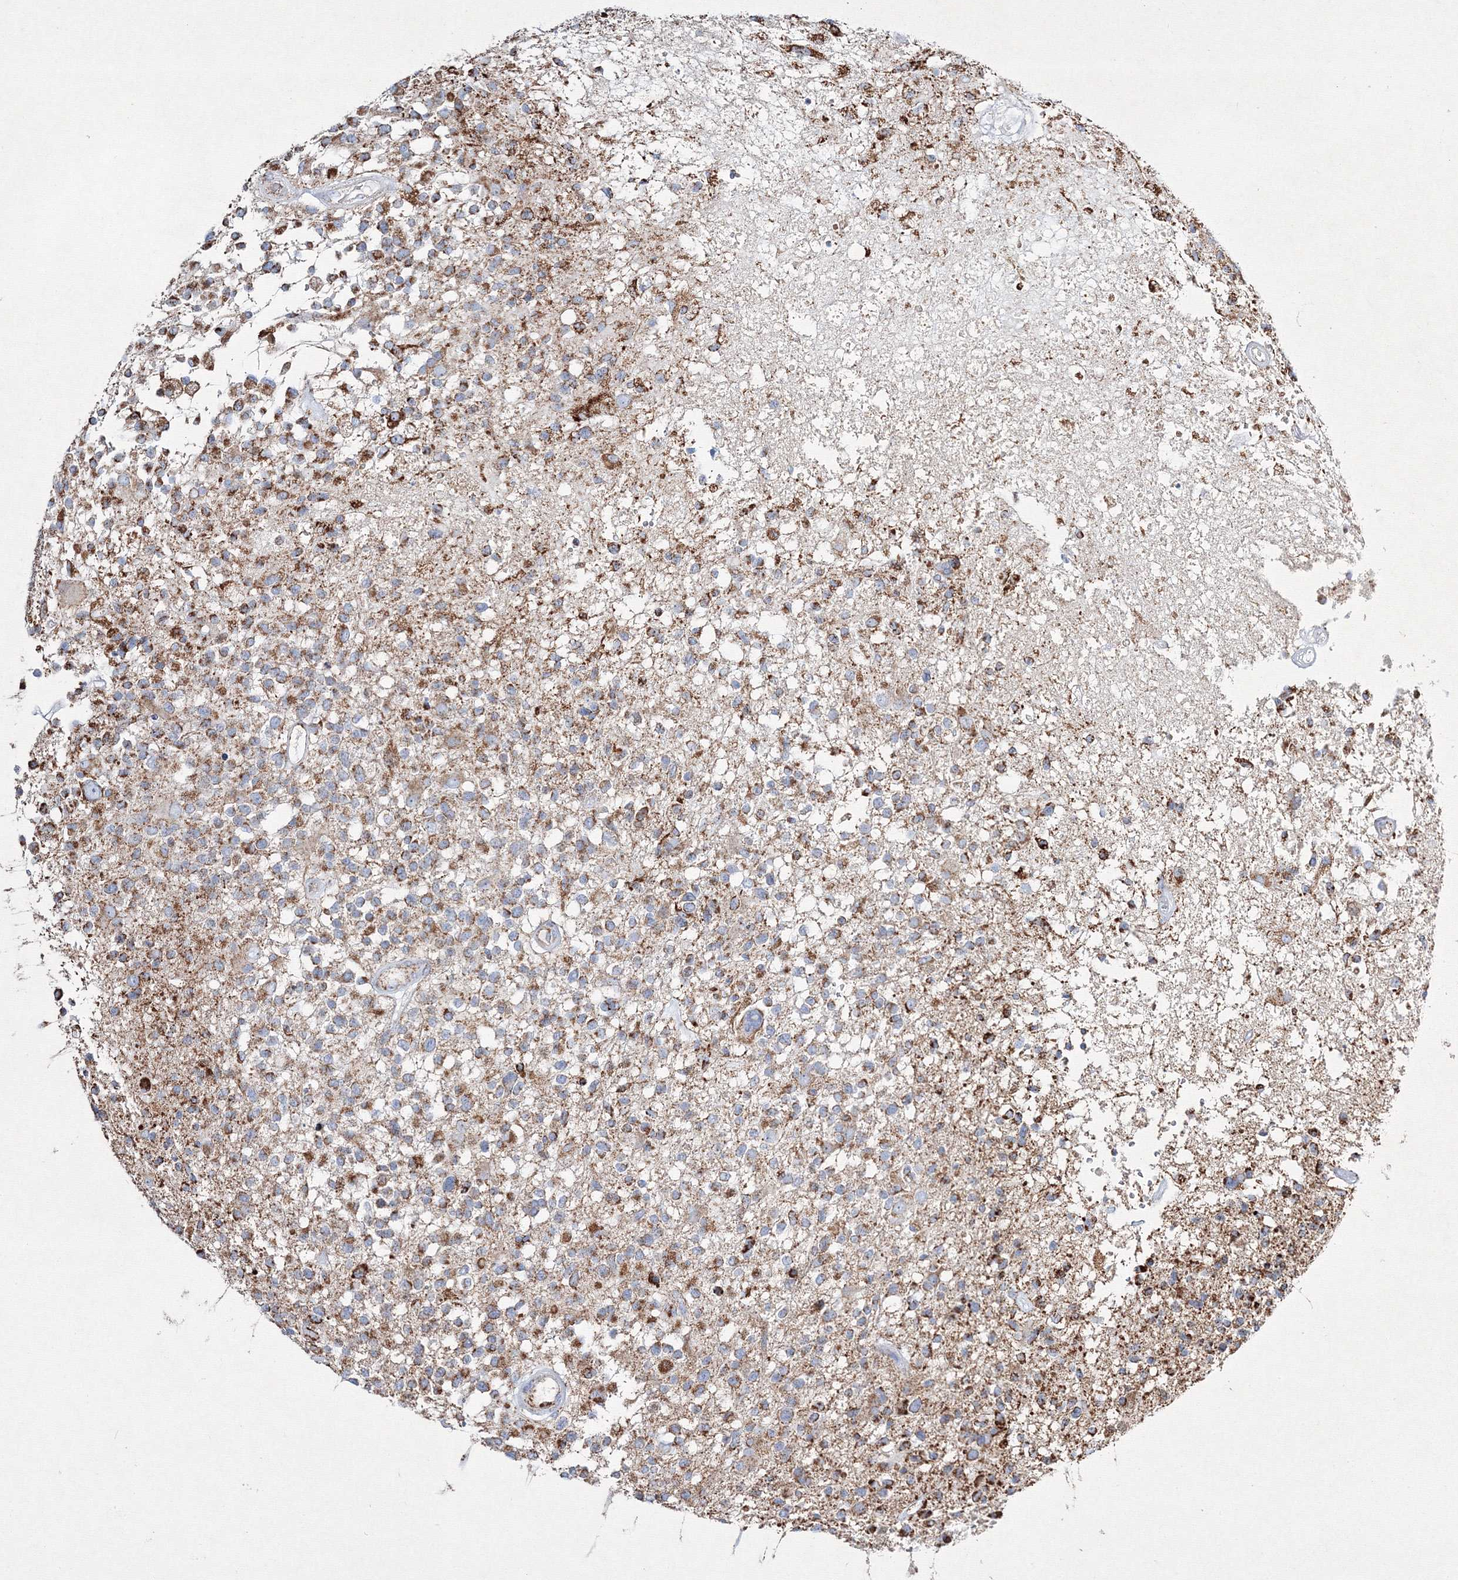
{"staining": {"intensity": "moderate", "quantity": ">75%", "location": "cytoplasmic/membranous"}, "tissue": "glioma", "cell_type": "Tumor cells", "image_type": "cancer", "snomed": [{"axis": "morphology", "description": "Glioma, malignant, High grade"}, {"axis": "morphology", "description": "Glioblastoma, NOS"}, {"axis": "topography", "description": "Brain"}], "caption": "Protein analysis of glioblastoma tissue shows moderate cytoplasmic/membranous expression in approximately >75% of tumor cells. (IHC, brightfield microscopy, high magnification).", "gene": "IGSF9", "patient": {"sex": "male", "age": 60}}